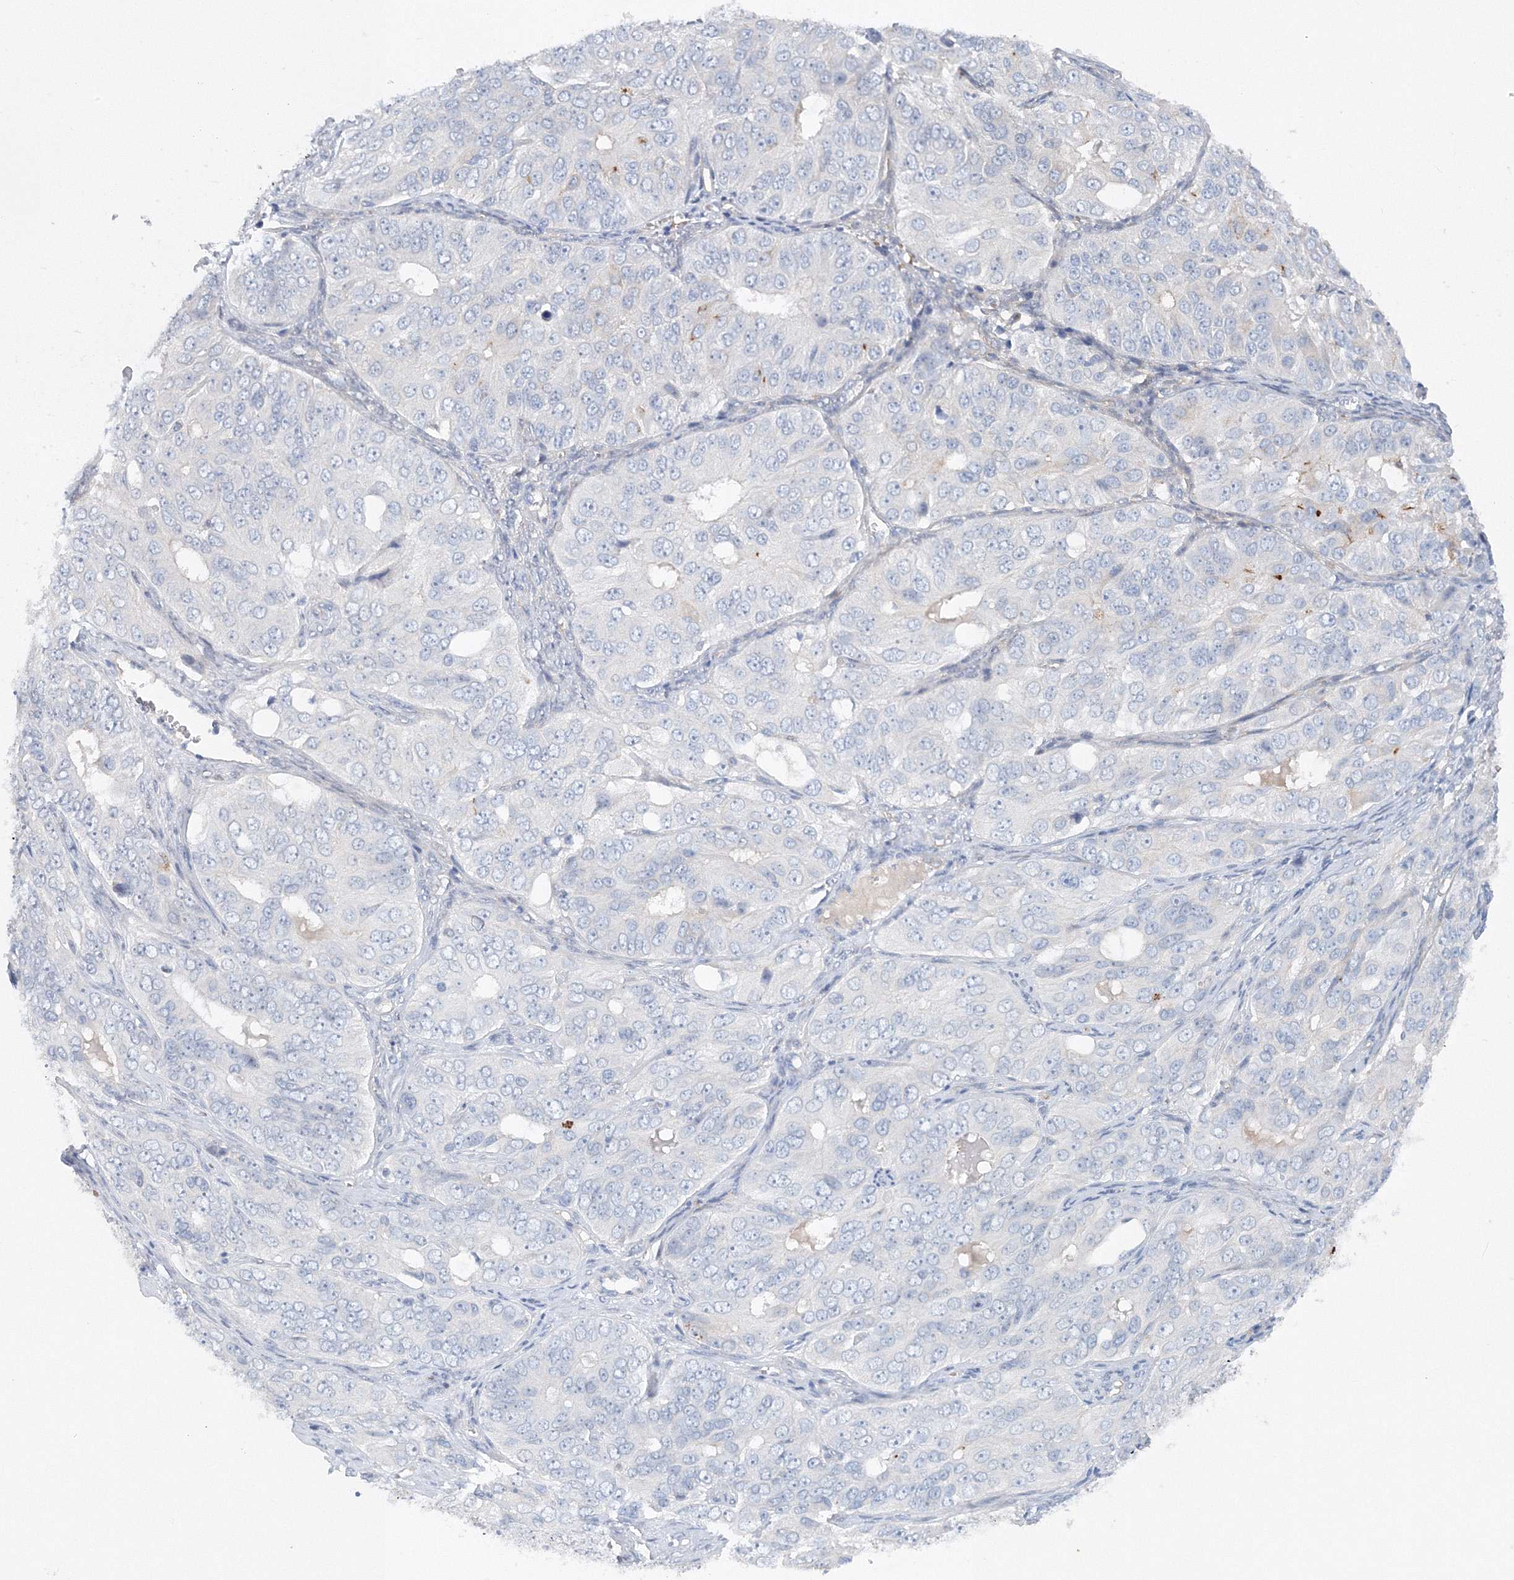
{"staining": {"intensity": "negative", "quantity": "none", "location": "none"}, "tissue": "ovarian cancer", "cell_type": "Tumor cells", "image_type": "cancer", "snomed": [{"axis": "morphology", "description": "Carcinoma, endometroid"}, {"axis": "topography", "description": "Ovary"}], "caption": "Tumor cells are negative for protein expression in human ovarian cancer (endometroid carcinoma).", "gene": "SH3BP5", "patient": {"sex": "female", "age": 51}}